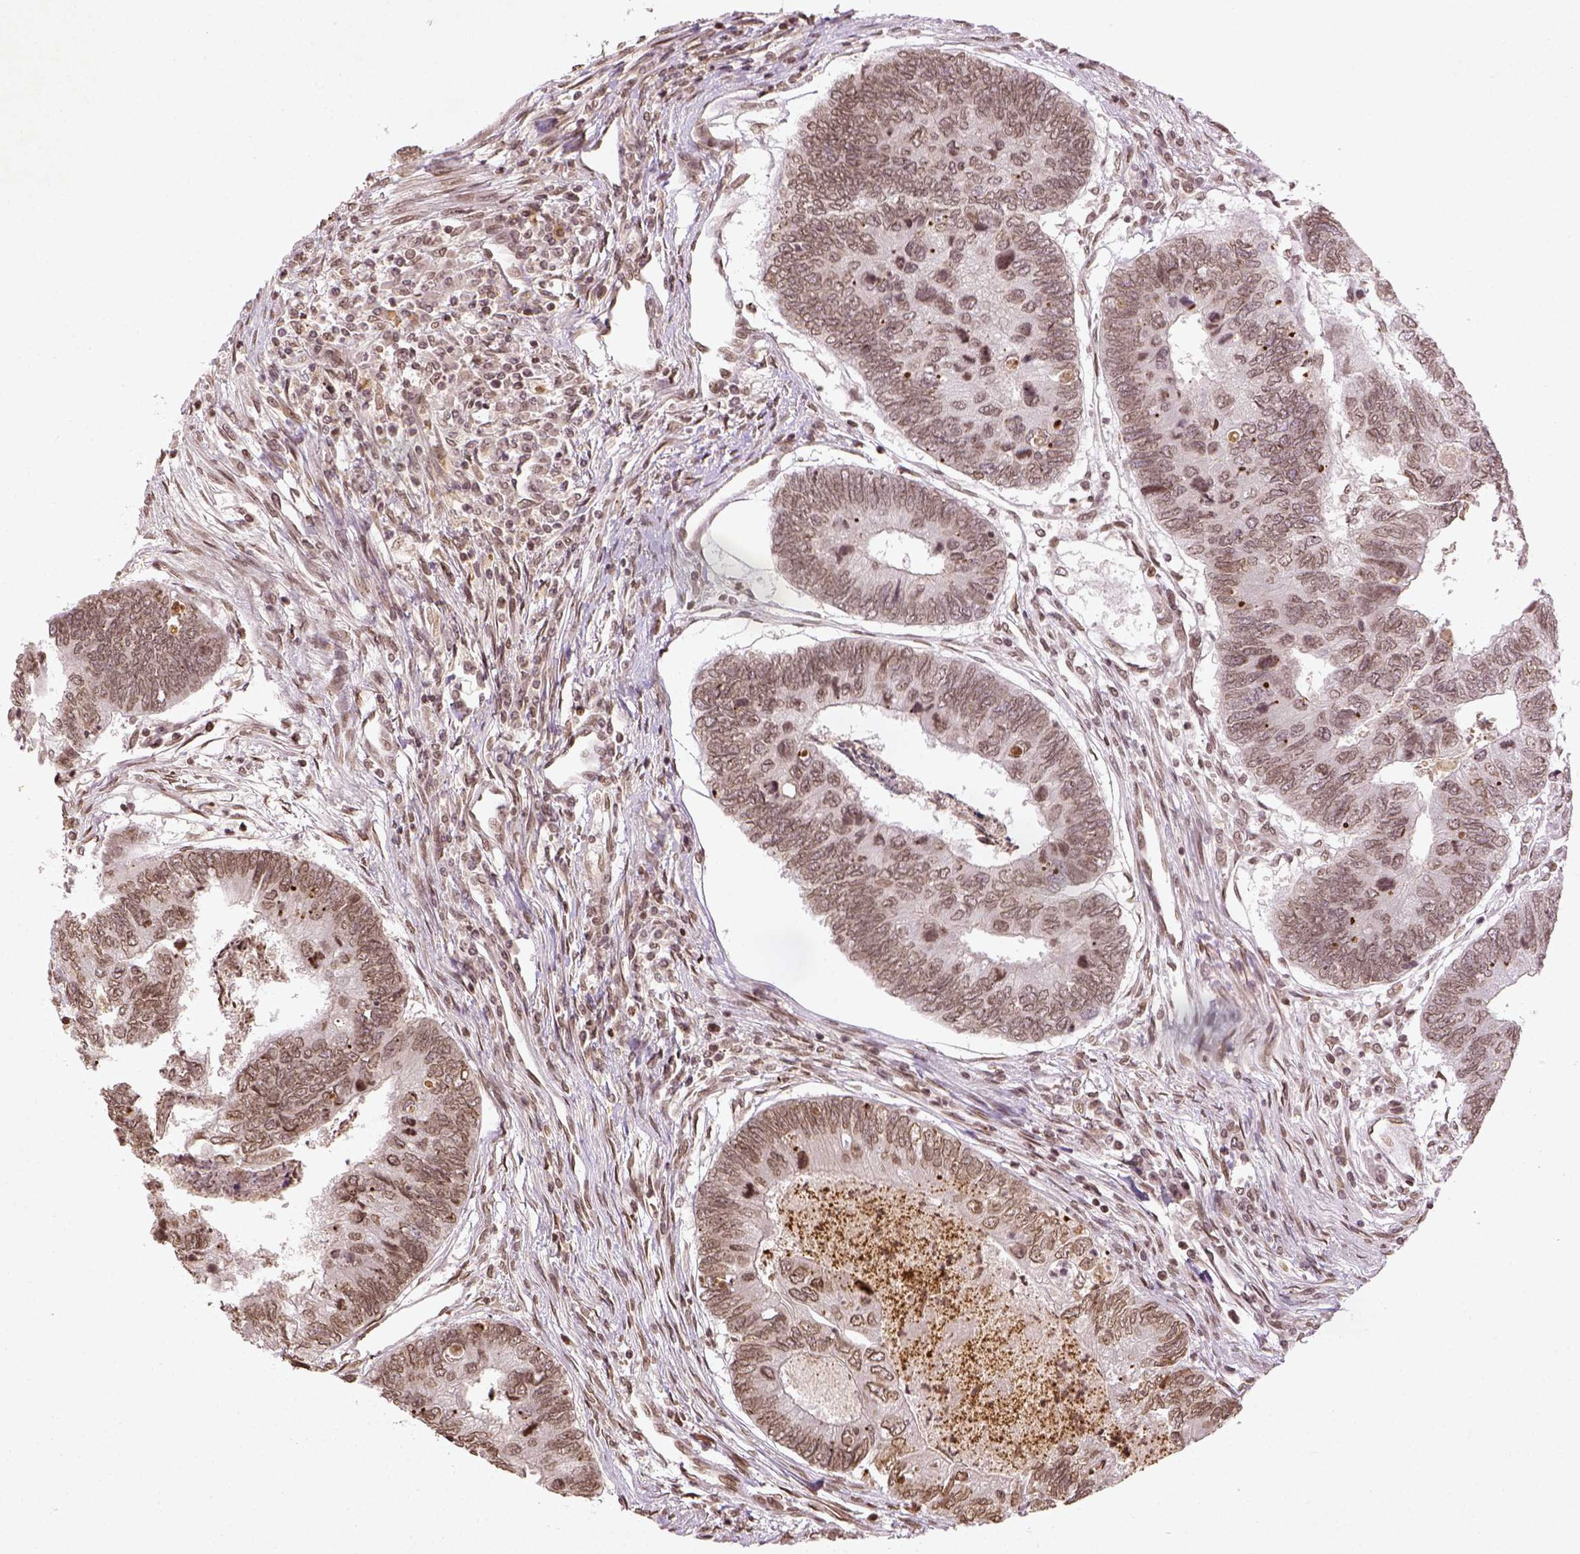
{"staining": {"intensity": "moderate", "quantity": ">75%", "location": "nuclear"}, "tissue": "colorectal cancer", "cell_type": "Tumor cells", "image_type": "cancer", "snomed": [{"axis": "morphology", "description": "Adenocarcinoma, NOS"}, {"axis": "topography", "description": "Colon"}], "caption": "Immunohistochemistry of human colorectal cancer reveals medium levels of moderate nuclear staining in approximately >75% of tumor cells.", "gene": "BANF1", "patient": {"sex": "female", "age": 67}}